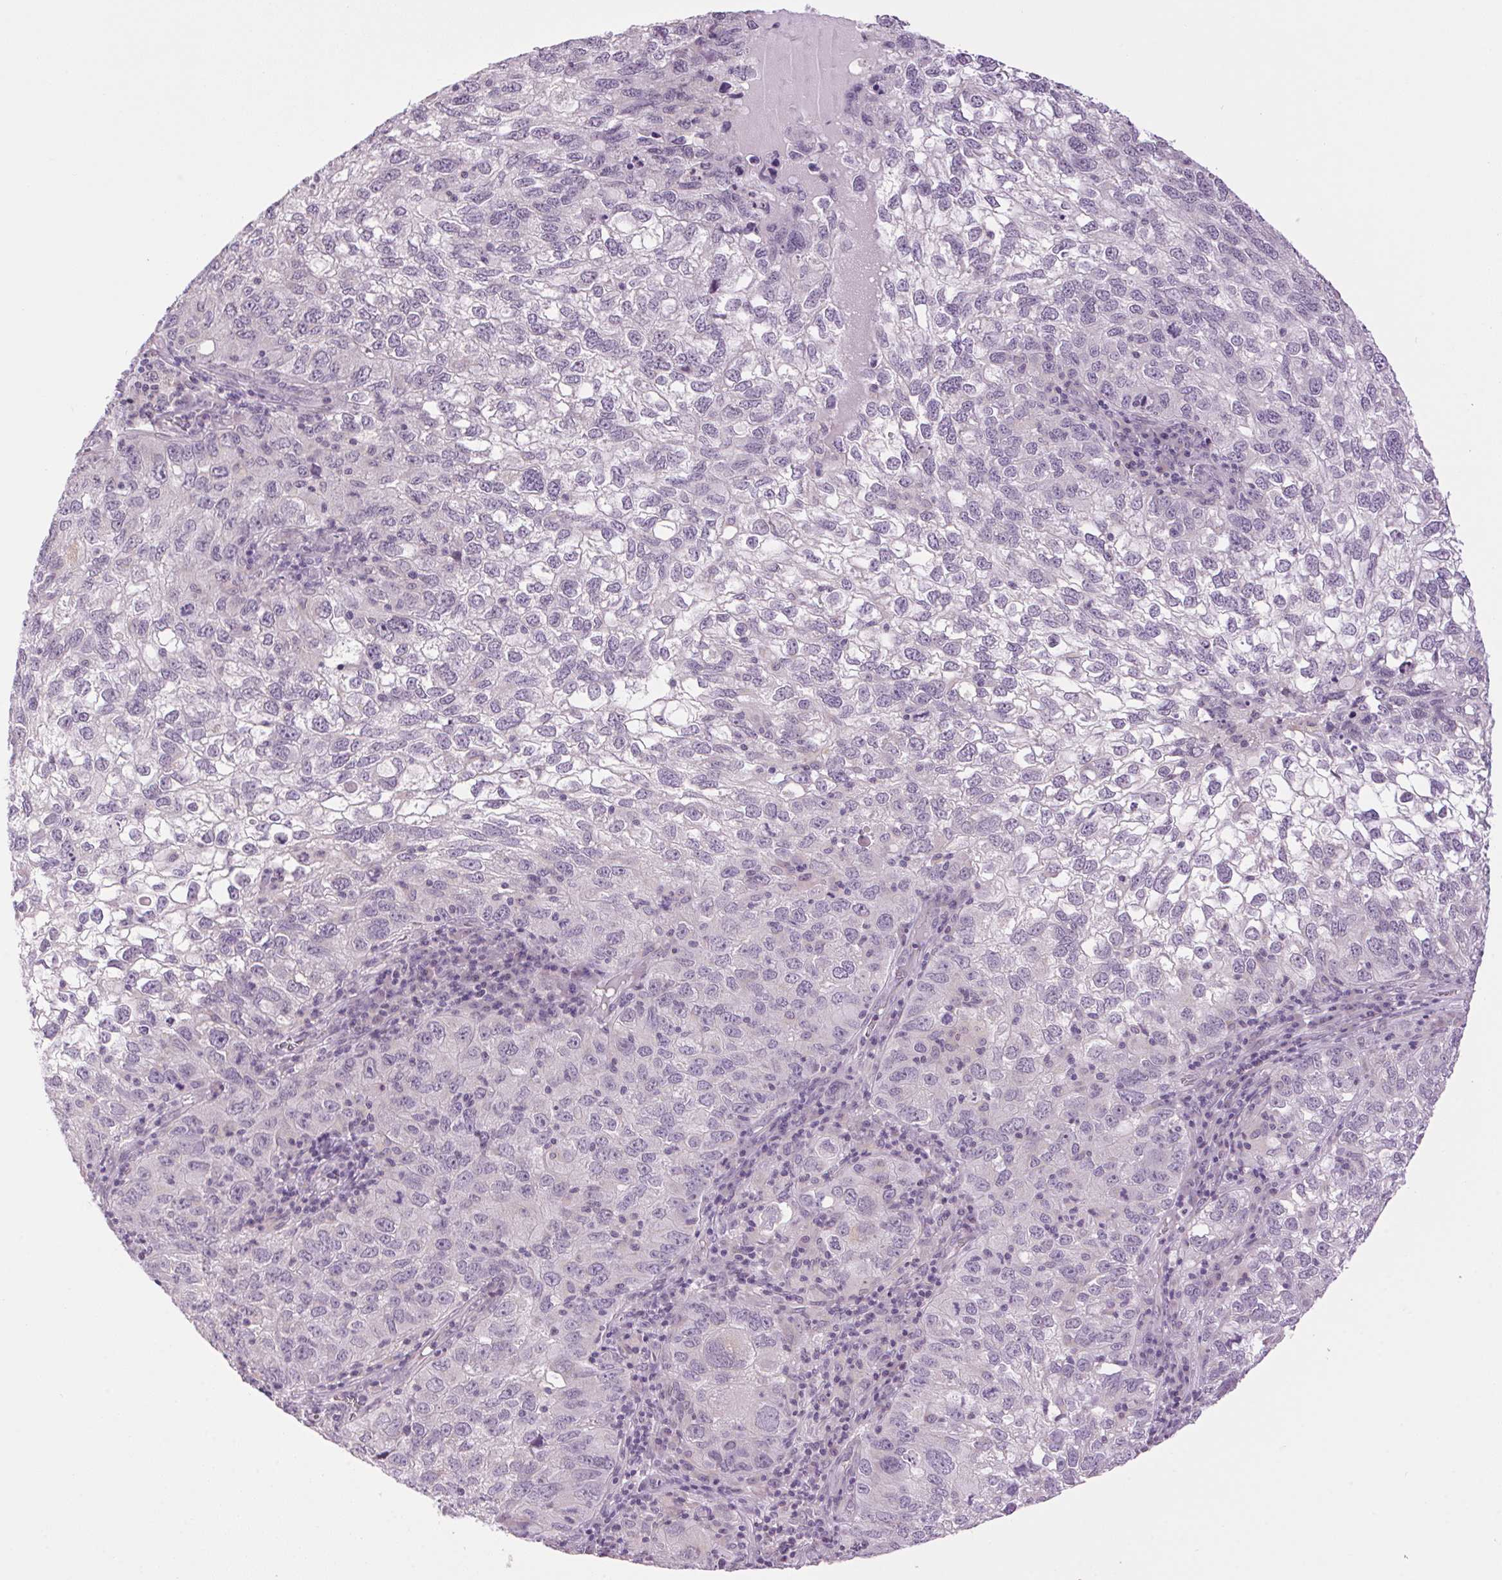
{"staining": {"intensity": "negative", "quantity": "none", "location": "none"}, "tissue": "cervical cancer", "cell_type": "Tumor cells", "image_type": "cancer", "snomed": [{"axis": "morphology", "description": "Squamous cell carcinoma, NOS"}, {"axis": "topography", "description": "Cervix"}], "caption": "There is no significant positivity in tumor cells of cervical squamous cell carcinoma.", "gene": "SMIM13", "patient": {"sex": "female", "age": 55}}